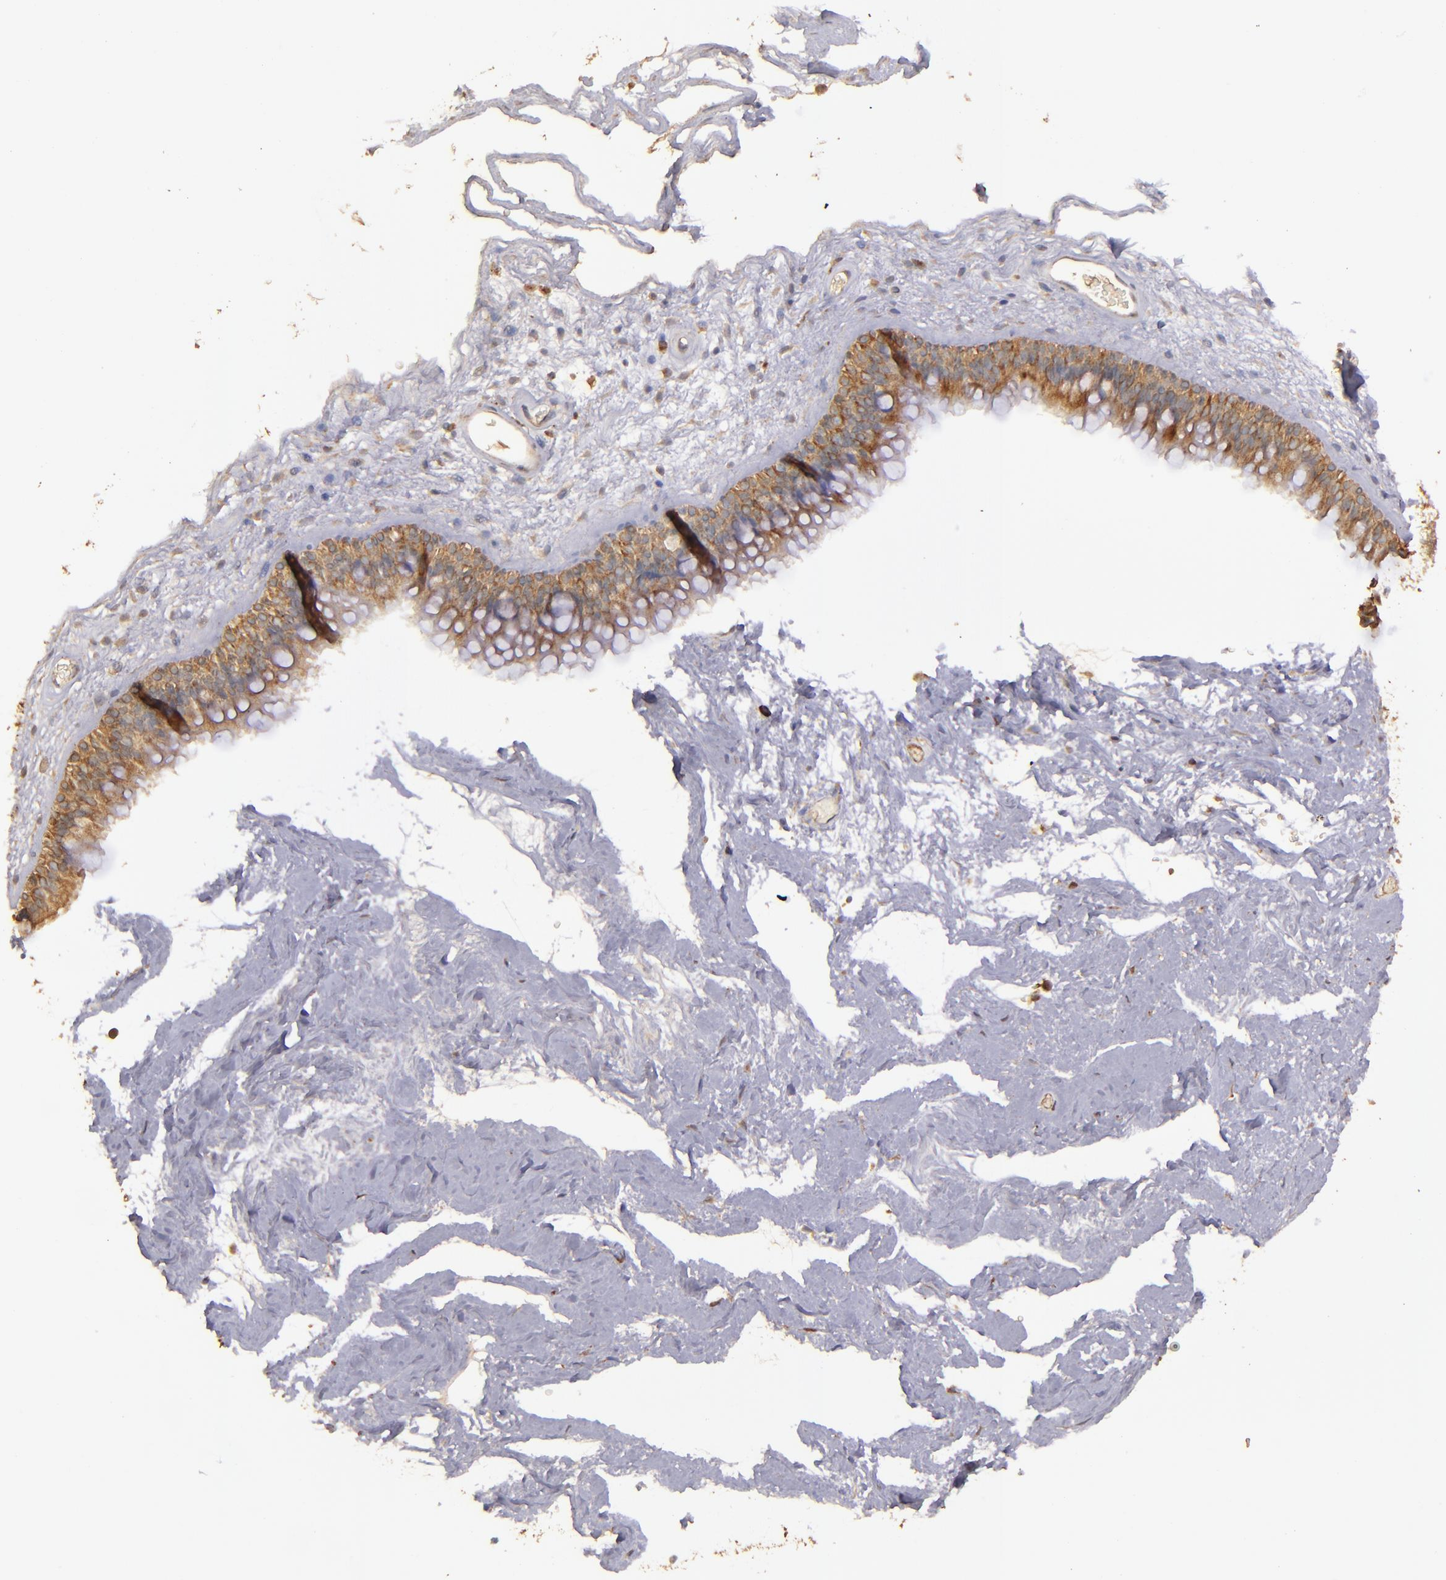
{"staining": {"intensity": "moderate", "quantity": "25%-75%", "location": "cytoplasmic/membranous"}, "tissue": "nasopharynx", "cell_type": "Respiratory epithelial cells", "image_type": "normal", "snomed": [{"axis": "morphology", "description": "Normal tissue, NOS"}, {"axis": "morphology", "description": "Inflammation, NOS"}, {"axis": "topography", "description": "Nasopharynx"}], "caption": "Immunohistochemical staining of unremarkable nasopharynx demonstrates 25%-75% levels of moderate cytoplasmic/membranous protein expression in approximately 25%-75% of respiratory epithelial cells.", "gene": "SRRD", "patient": {"sex": "male", "age": 48}}